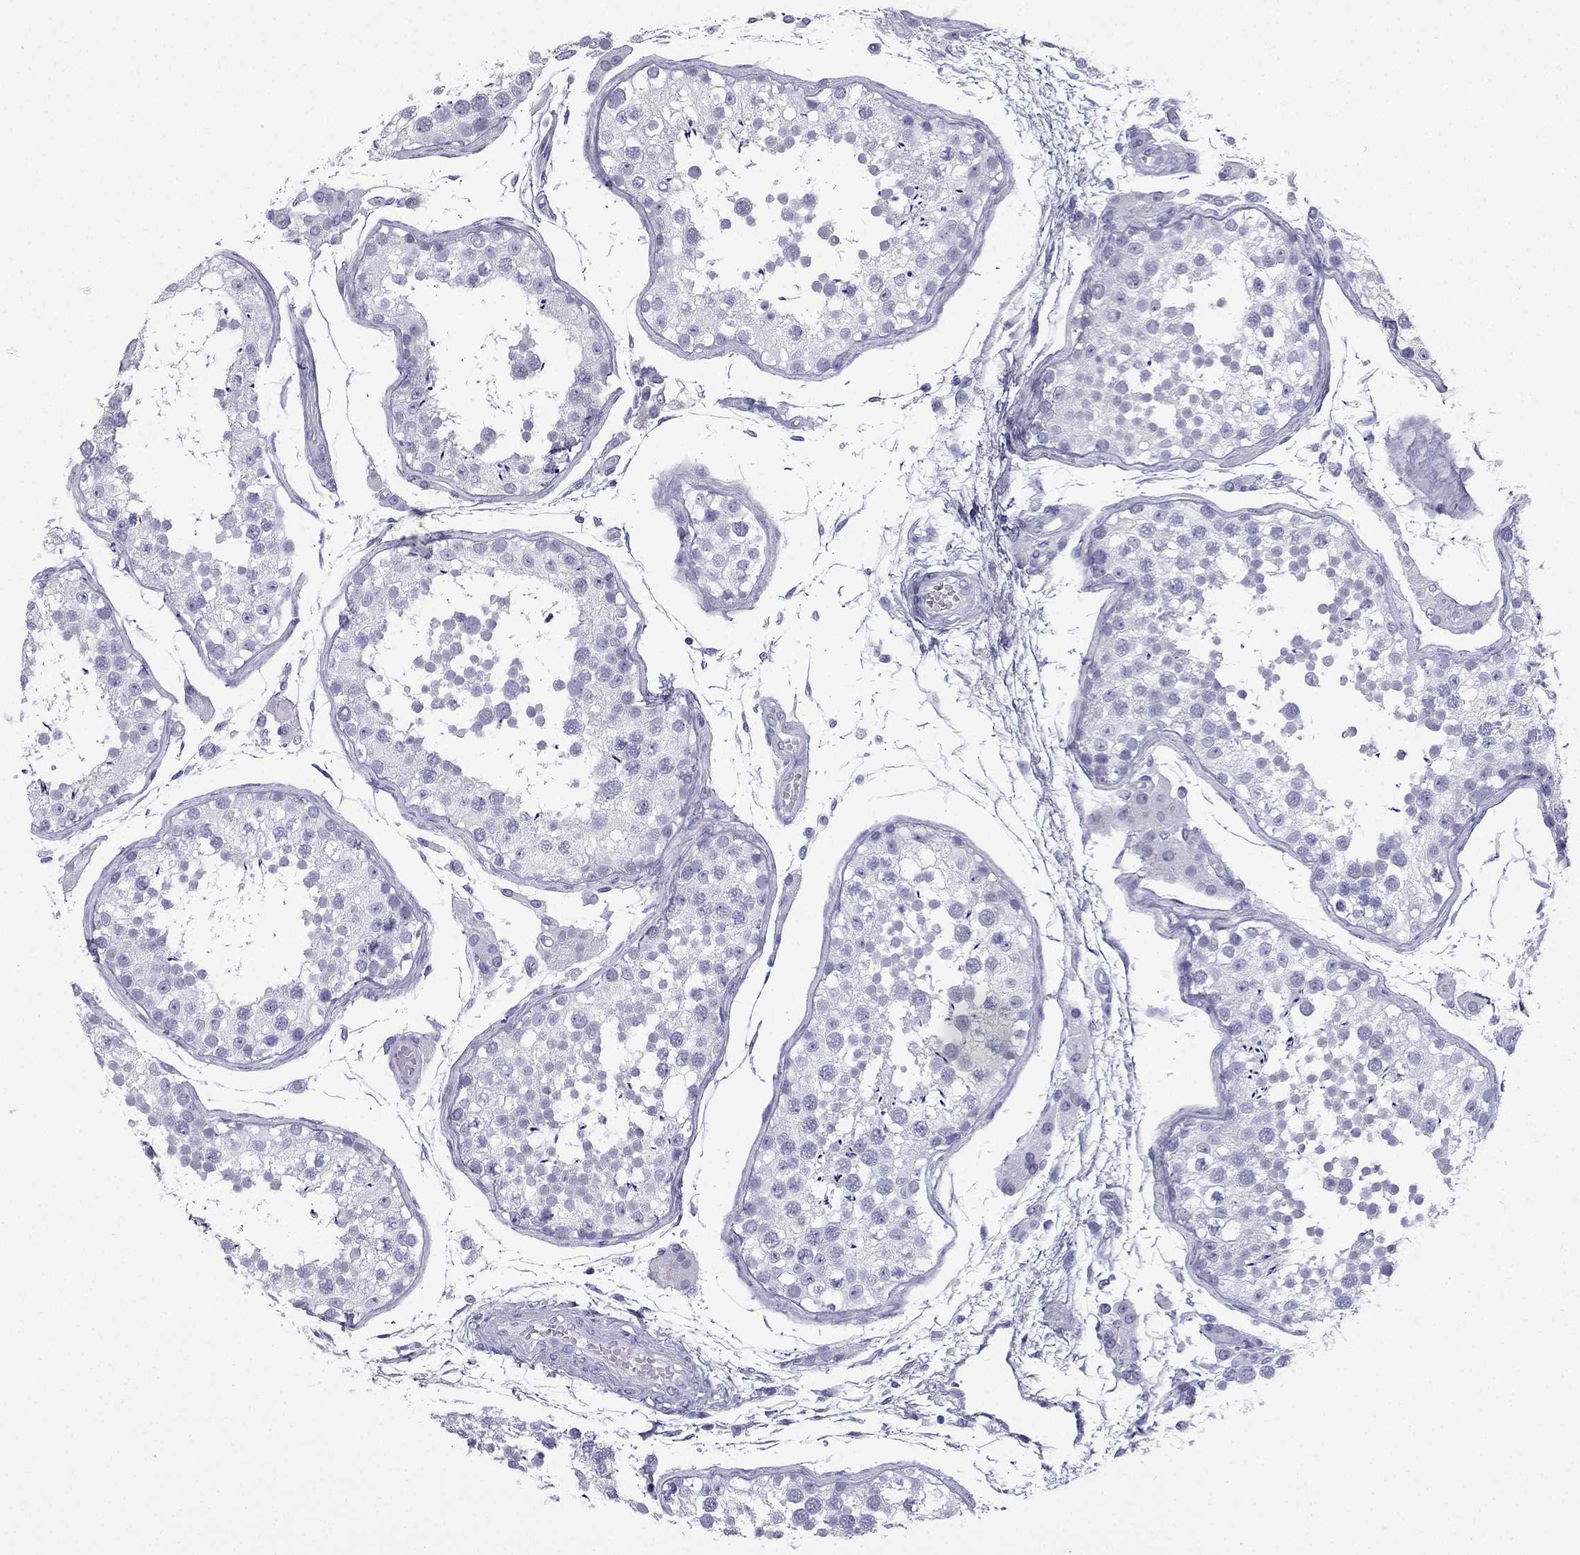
{"staining": {"intensity": "negative", "quantity": "none", "location": "none"}, "tissue": "testis", "cell_type": "Cells in seminiferous ducts", "image_type": "normal", "snomed": [{"axis": "morphology", "description": "Normal tissue, NOS"}, {"axis": "topography", "description": "Testis"}], "caption": "Cells in seminiferous ducts are negative for protein expression in unremarkable human testis. (Stains: DAB (3,3'-diaminobenzidine) IHC with hematoxylin counter stain, Microscopy: brightfield microscopy at high magnification).", "gene": "GJA8", "patient": {"sex": "male", "age": 29}}